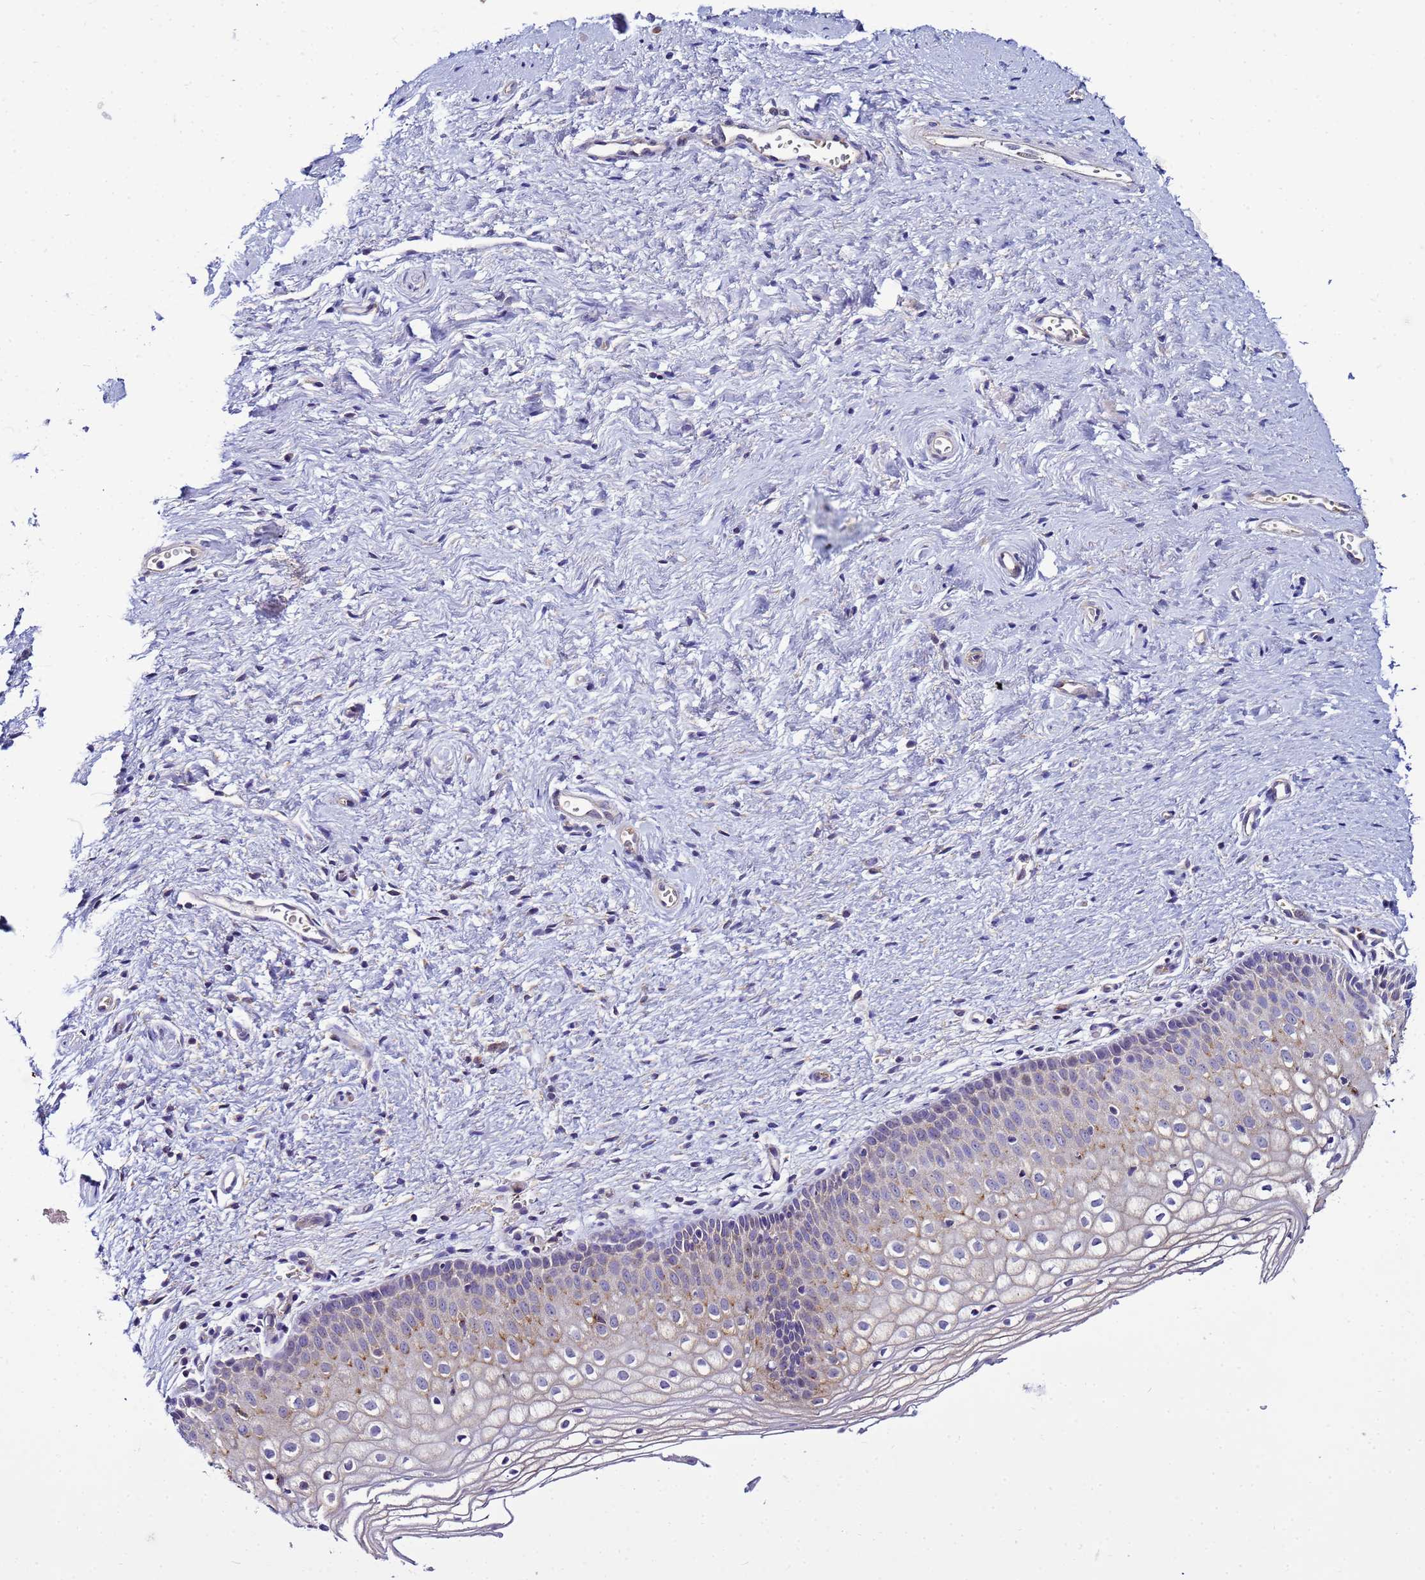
{"staining": {"intensity": "moderate", "quantity": "<25%", "location": "cytoplasmic/membranous"}, "tissue": "vagina", "cell_type": "Squamous epithelial cells", "image_type": "normal", "snomed": [{"axis": "morphology", "description": "Normal tissue, NOS"}, {"axis": "topography", "description": "Vagina"}], "caption": "Benign vagina reveals moderate cytoplasmic/membranous expression in approximately <25% of squamous epithelial cells (Stains: DAB in brown, nuclei in blue, Microscopy: brightfield microscopy at high magnification)..", "gene": "PKD1", "patient": {"sex": "female", "age": 60}}